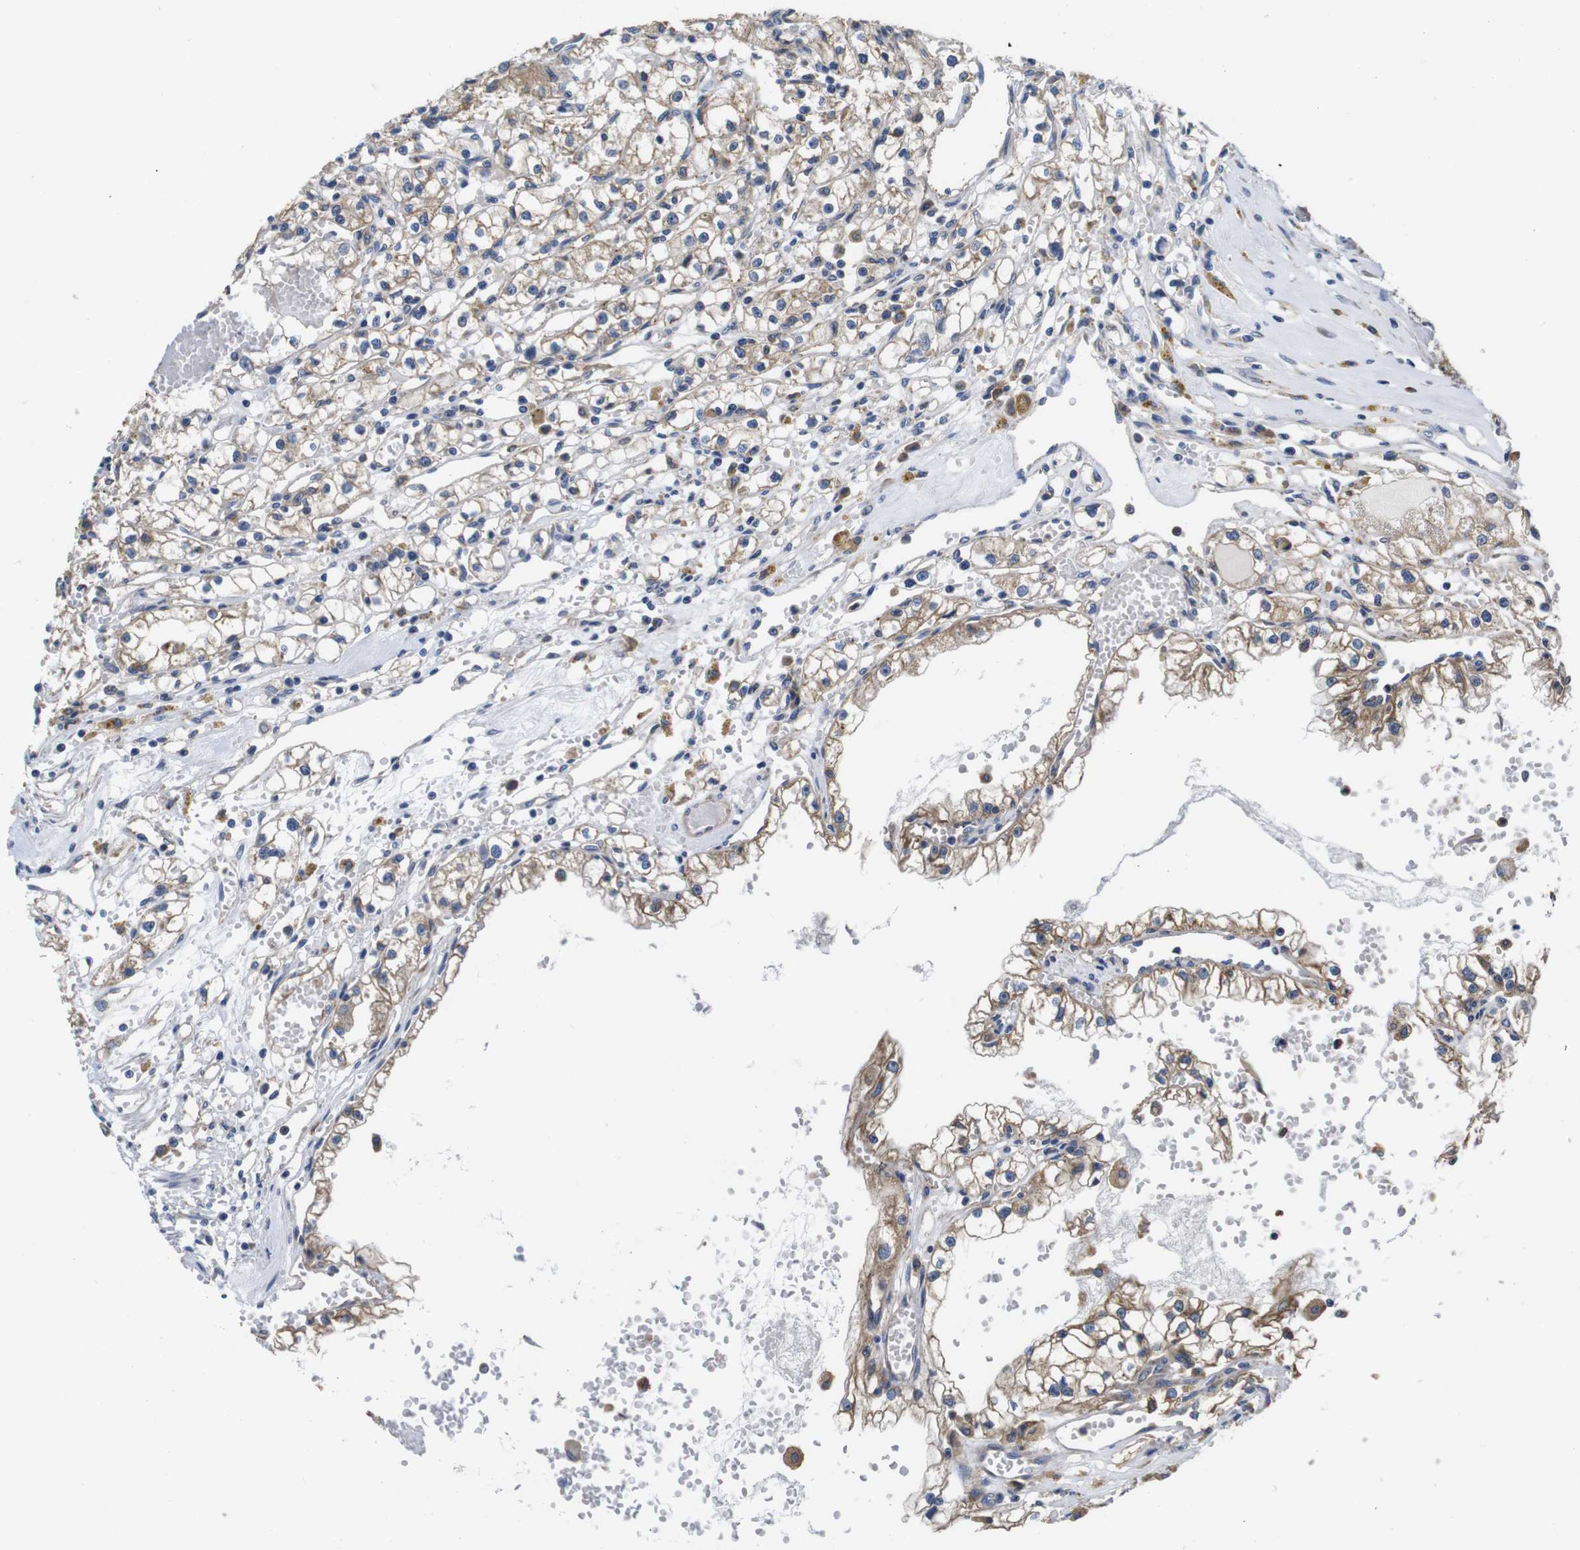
{"staining": {"intensity": "moderate", "quantity": ">75%", "location": "cytoplasmic/membranous"}, "tissue": "renal cancer", "cell_type": "Tumor cells", "image_type": "cancer", "snomed": [{"axis": "morphology", "description": "Adenocarcinoma, NOS"}, {"axis": "topography", "description": "Kidney"}], "caption": "Protein staining shows moderate cytoplasmic/membranous staining in approximately >75% of tumor cells in adenocarcinoma (renal). (DAB IHC with brightfield microscopy, high magnification).", "gene": "MARCHF7", "patient": {"sex": "male", "age": 56}}